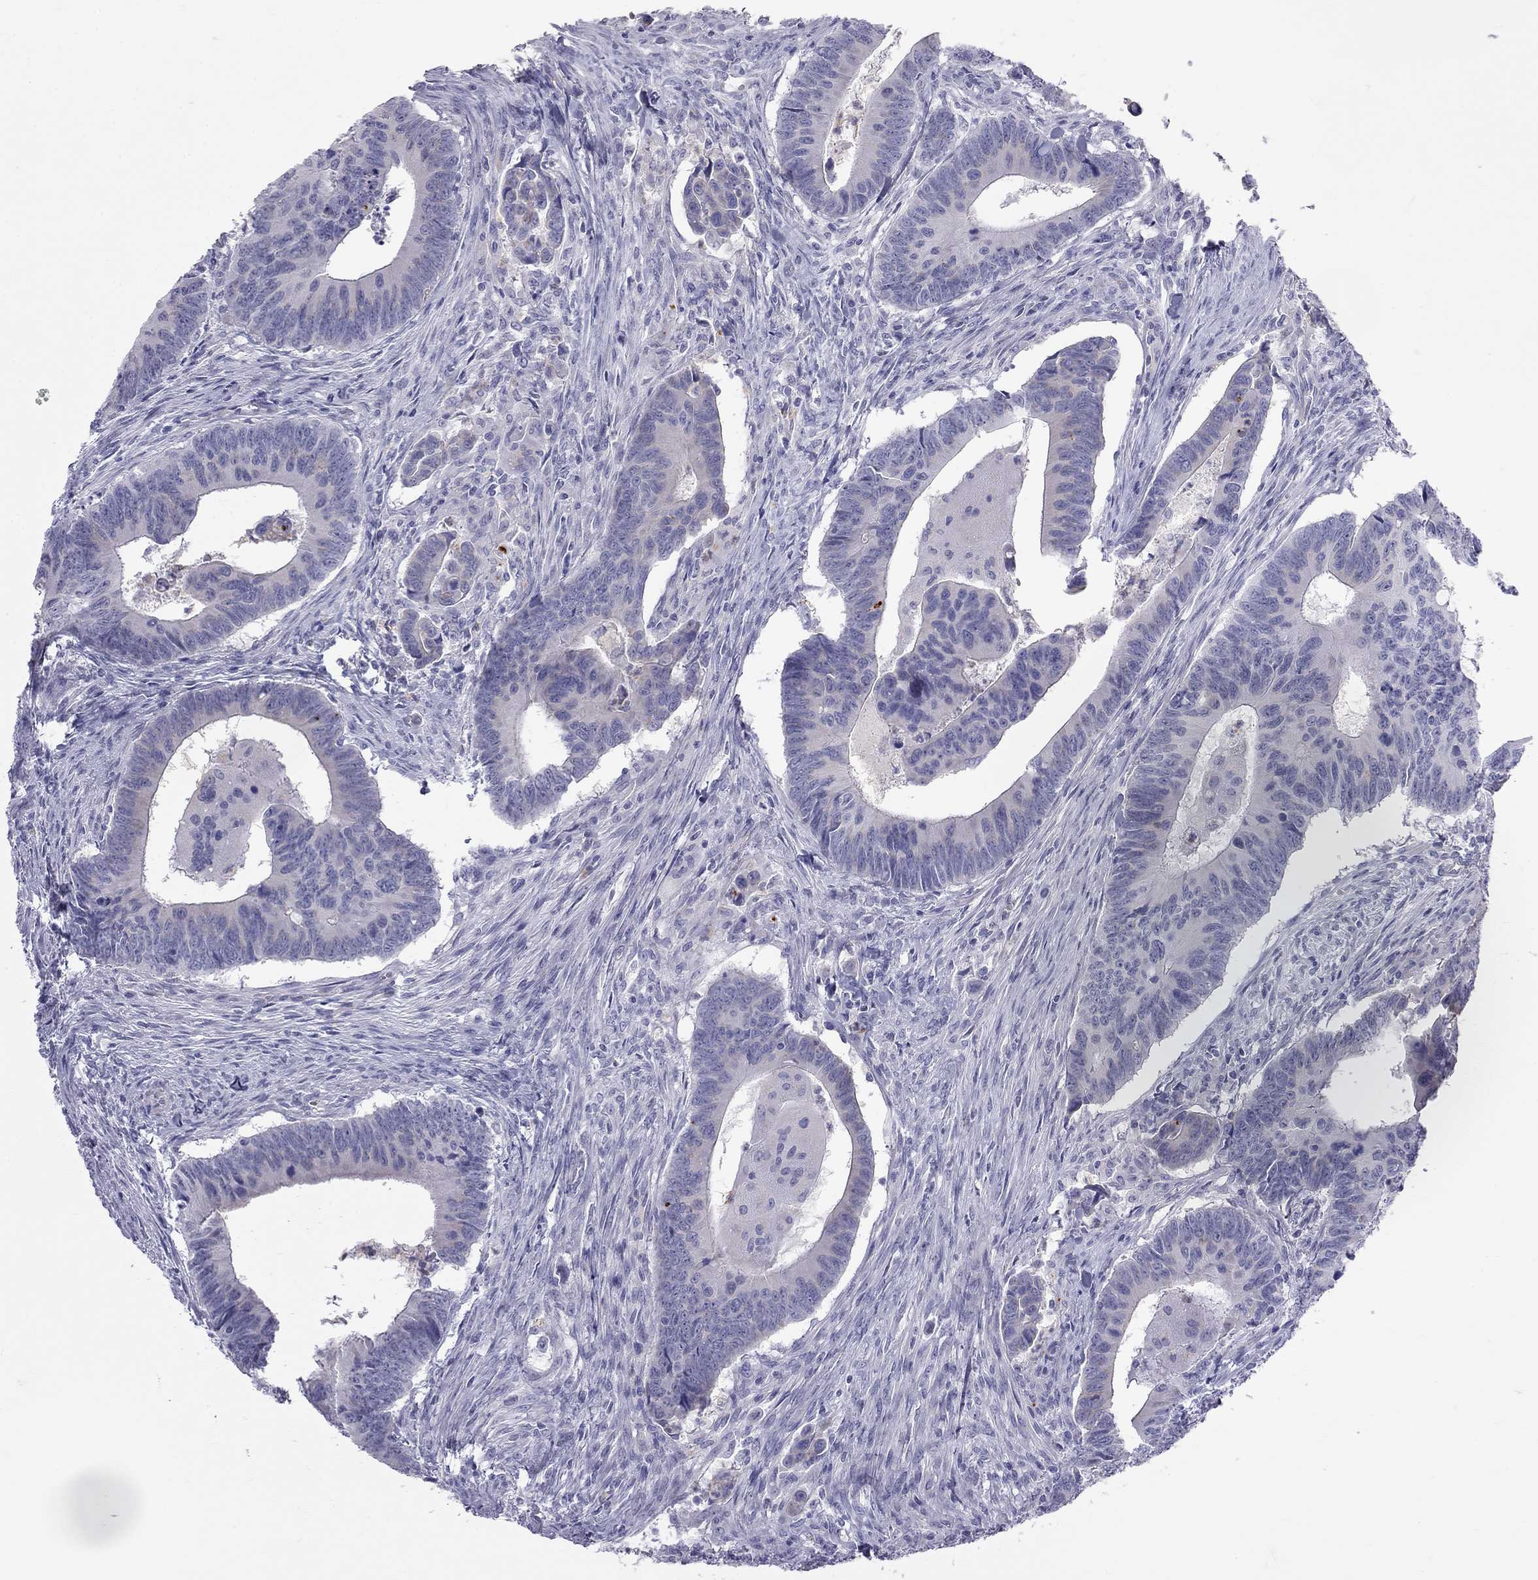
{"staining": {"intensity": "negative", "quantity": "none", "location": "none"}, "tissue": "colorectal cancer", "cell_type": "Tumor cells", "image_type": "cancer", "snomed": [{"axis": "morphology", "description": "Adenocarcinoma, NOS"}, {"axis": "topography", "description": "Rectum"}], "caption": "A photomicrograph of adenocarcinoma (colorectal) stained for a protein exhibits no brown staining in tumor cells.", "gene": "TDRD6", "patient": {"sex": "male", "age": 67}}